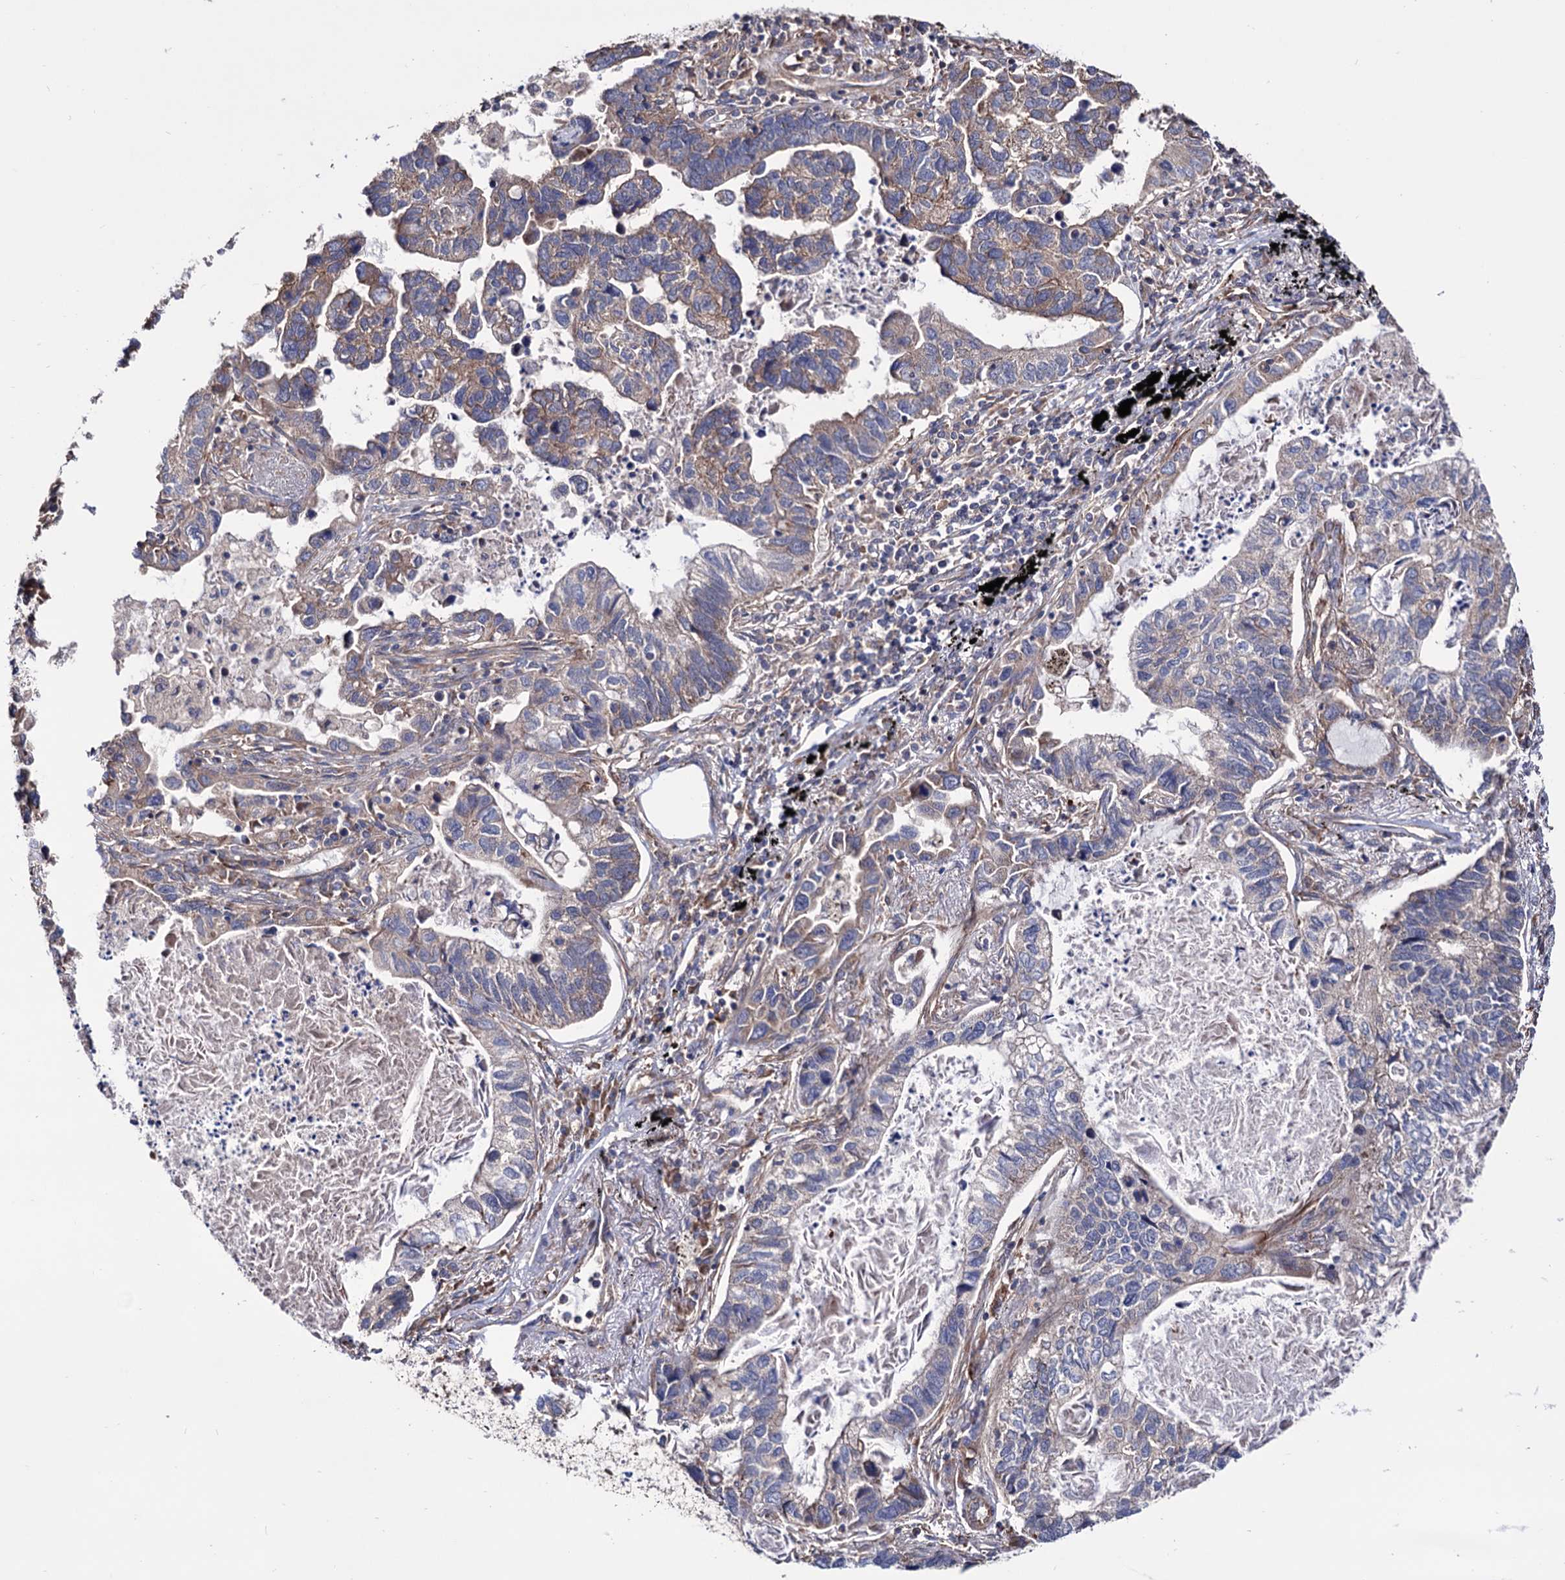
{"staining": {"intensity": "weak", "quantity": "<25%", "location": "cytoplasmic/membranous"}, "tissue": "lung cancer", "cell_type": "Tumor cells", "image_type": "cancer", "snomed": [{"axis": "morphology", "description": "Adenocarcinoma, NOS"}, {"axis": "topography", "description": "Lung"}], "caption": "DAB (3,3'-diaminobenzidine) immunohistochemical staining of lung cancer displays no significant staining in tumor cells.", "gene": "FERMT2", "patient": {"sex": "male", "age": 67}}